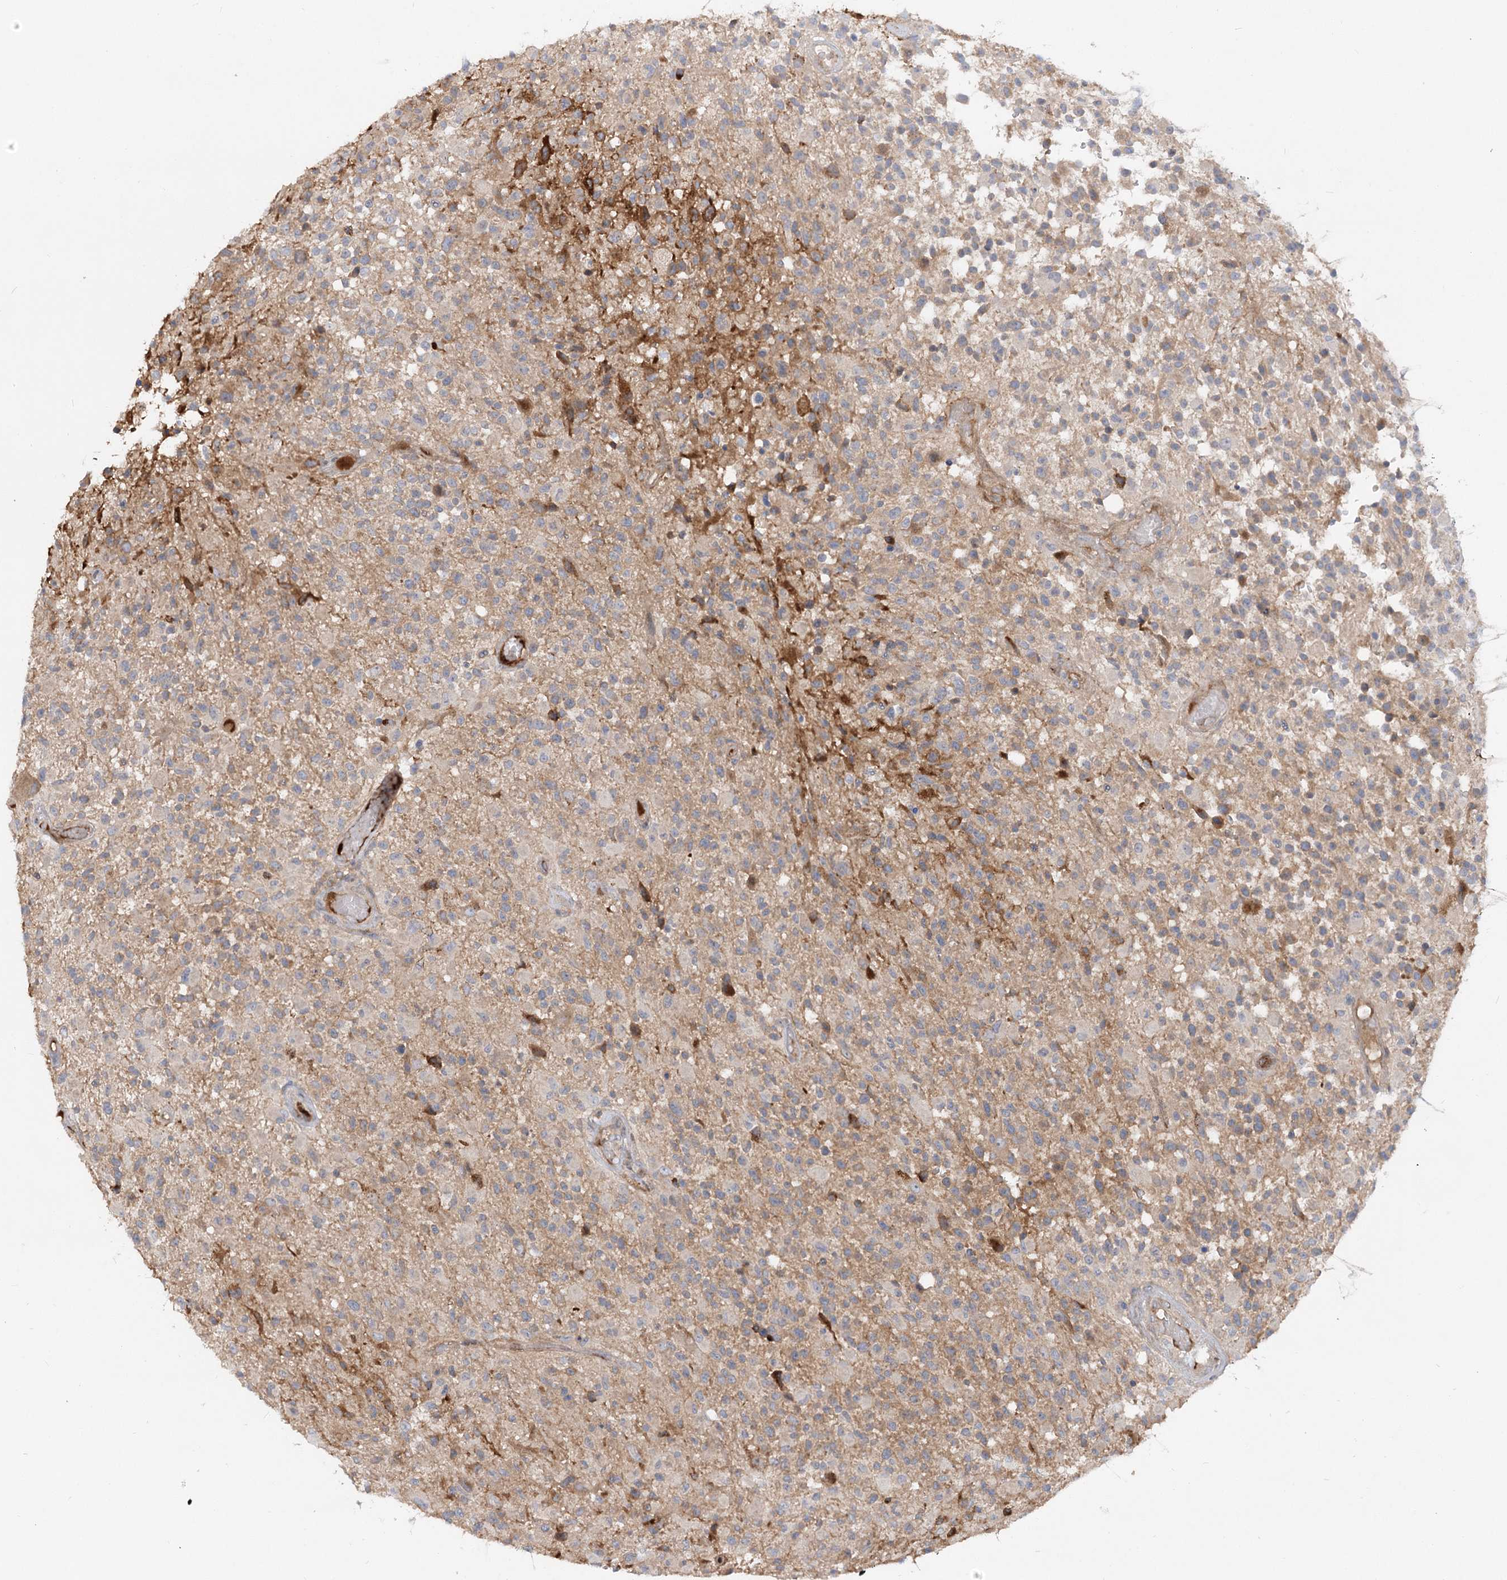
{"staining": {"intensity": "moderate", "quantity": "<25%", "location": "cytoplasmic/membranous"}, "tissue": "glioma", "cell_type": "Tumor cells", "image_type": "cancer", "snomed": [{"axis": "morphology", "description": "Glioma, malignant, High grade"}, {"axis": "morphology", "description": "Glioblastoma, NOS"}, {"axis": "topography", "description": "Brain"}], "caption": "Protein positivity by immunohistochemistry reveals moderate cytoplasmic/membranous staining in approximately <25% of tumor cells in glioma.", "gene": "FGF19", "patient": {"sex": "male", "age": 60}}